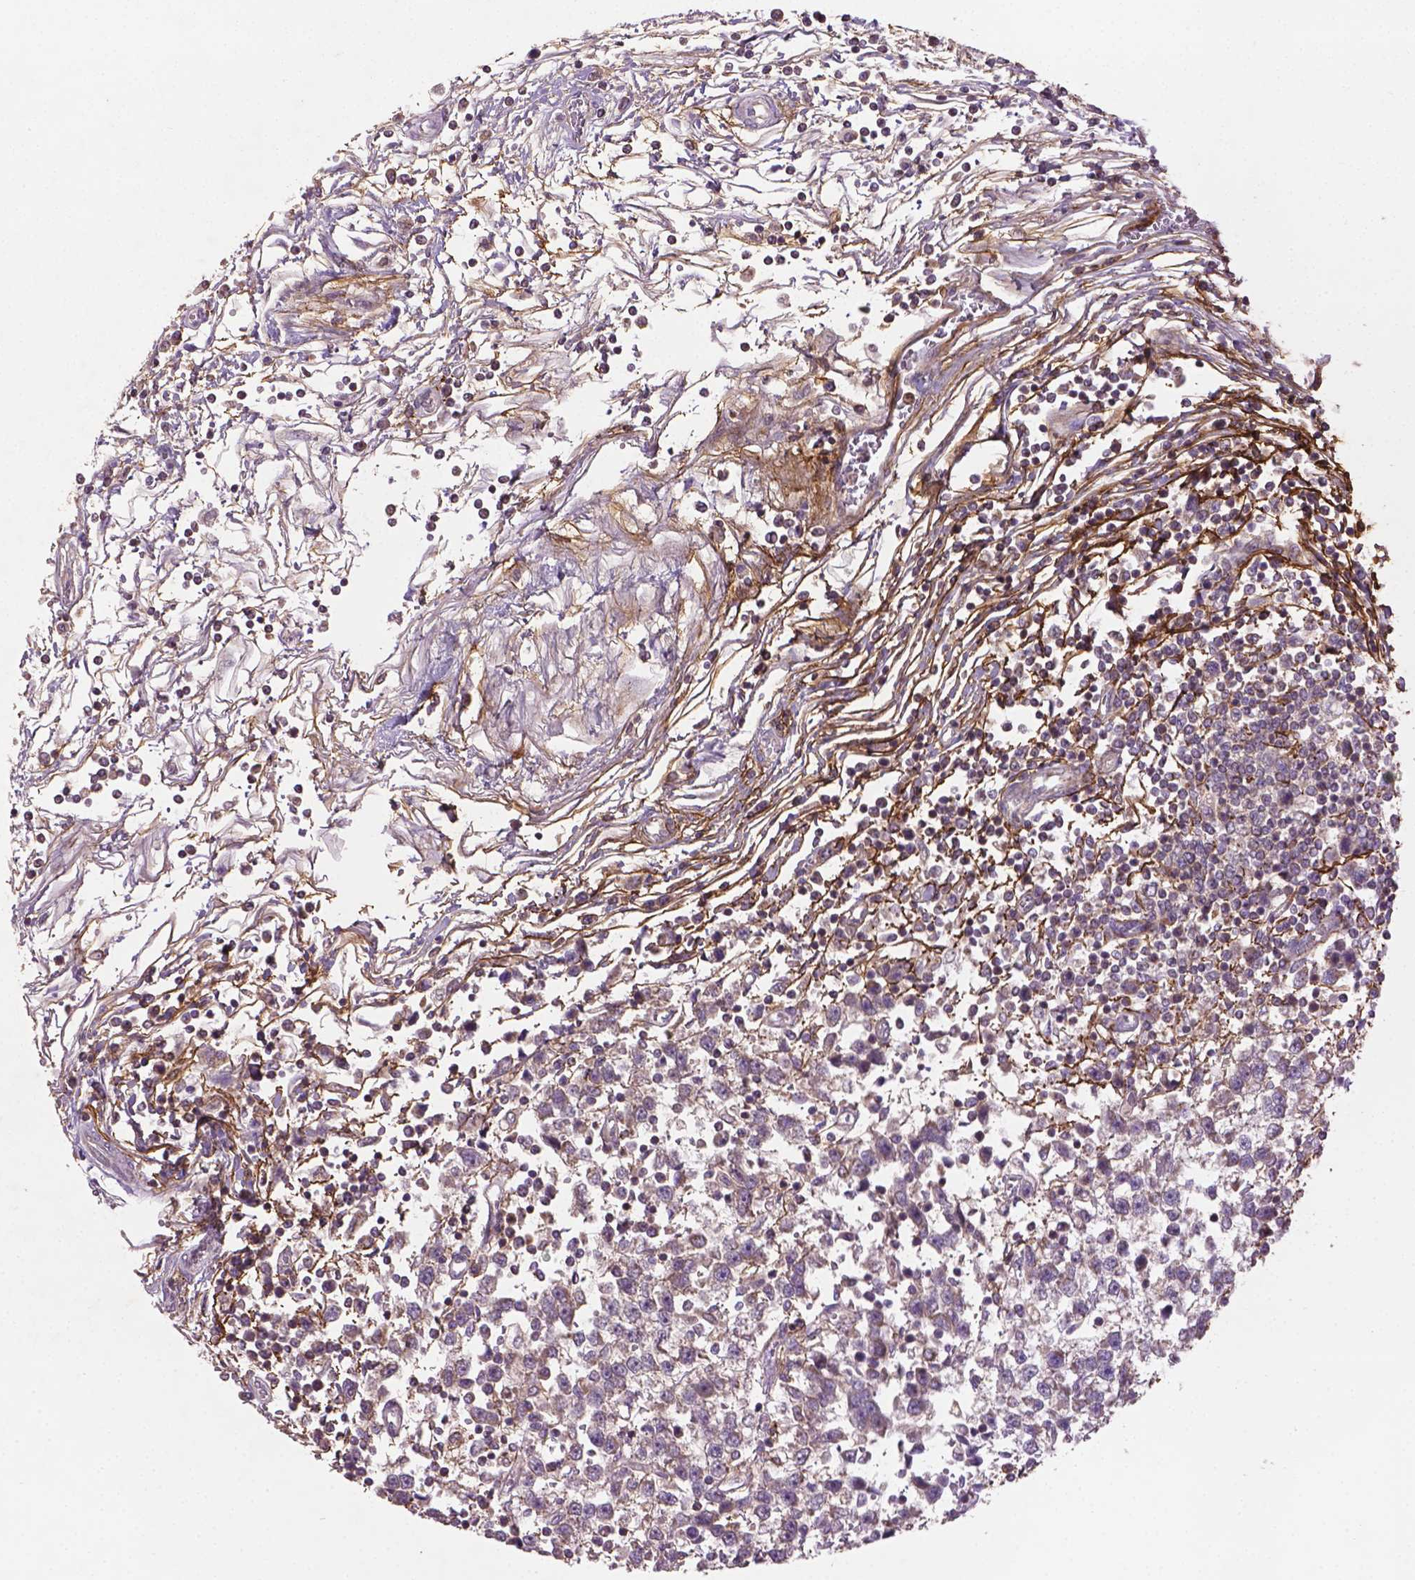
{"staining": {"intensity": "negative", "quantity": "none", "location": "none"}, "tissue": "testis cancer", "cell_type": "Tumor cells", "image_type": "cancer", "snomed": [{"axis": "morphology", "description": "Seminoma, NOS"}, {"axis": "topography", "description": "Testis"}], "caption": "DAB (3,3'-diaminobenzidine) immunohistochemical staining of testis seminoma exhibits no significant positivity in tumor cells. (Immunohistochemistry (ihc), brightfield microscopy, high magnification).", "gene": "LRRC3C", "patient": {"sex": "male", "age": 34}}